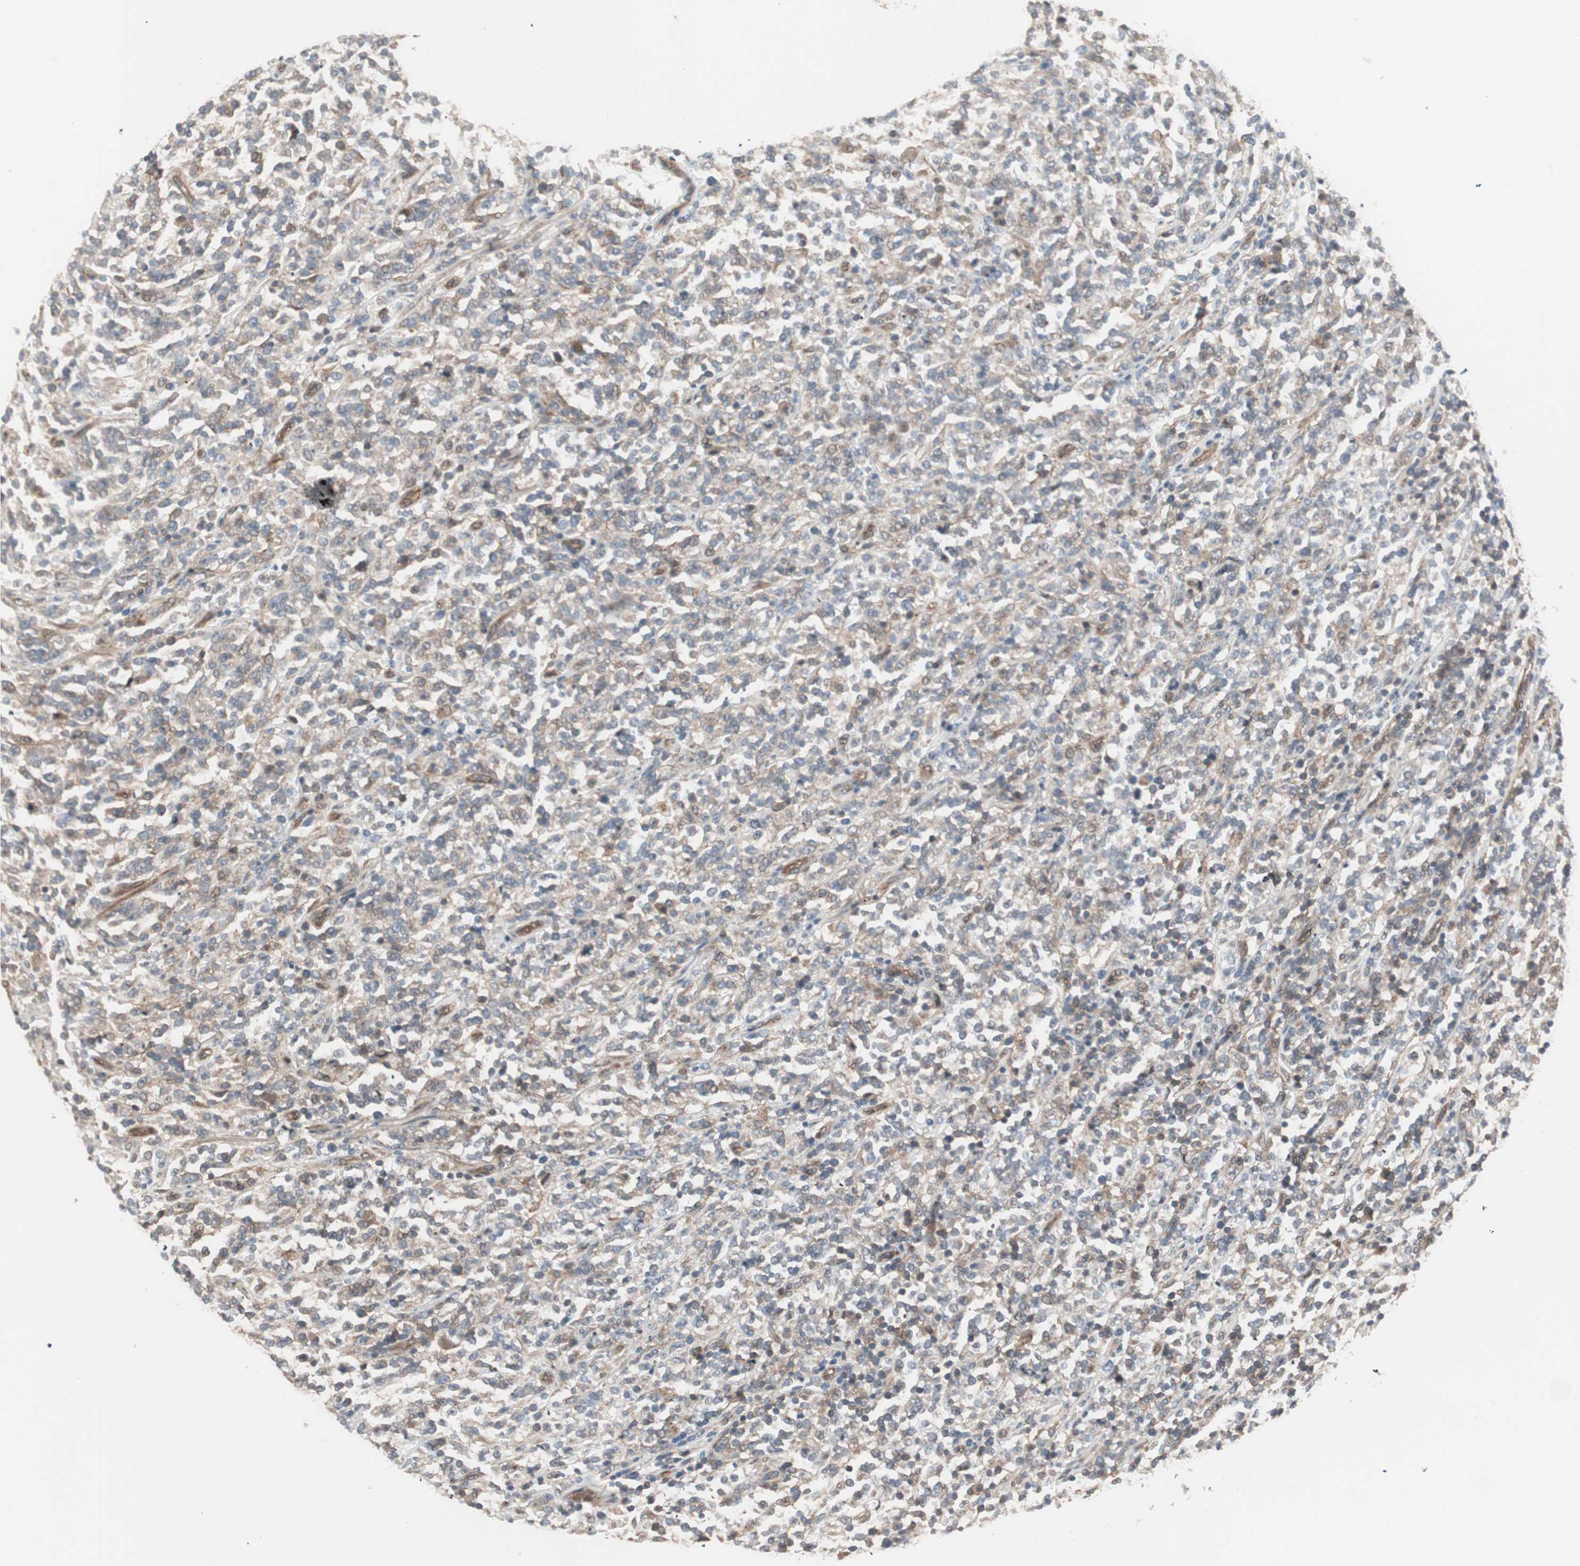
{"staining": {"intensity": "moderate", "quantity": "25%-75%", "location": "cytoplasmic/membranous"}, "tissue": "lymphoma", "cell_type": "Tumor cells", "image_type": "cancer", "snomed": [{"axis": "morphology", "description": "Malignant lymphoma, non-Hodgkin's type, High grade"}, {"axis": "topography", "description": "Soft tissue"}], "caption": "Moderate cytoplasmic/membranous staining is present in about 25%-75% of tumor cells in malignant lymphoma, non-Hodgkin's type (high-grade). The staining was performed using DAB to visualize the protein expression in brown, while the nuclei were stained in blue with hematoxylin (Magnification: 20x).", "gene": "PFDN1", "patient": {"sex": "male", "age": 18}}